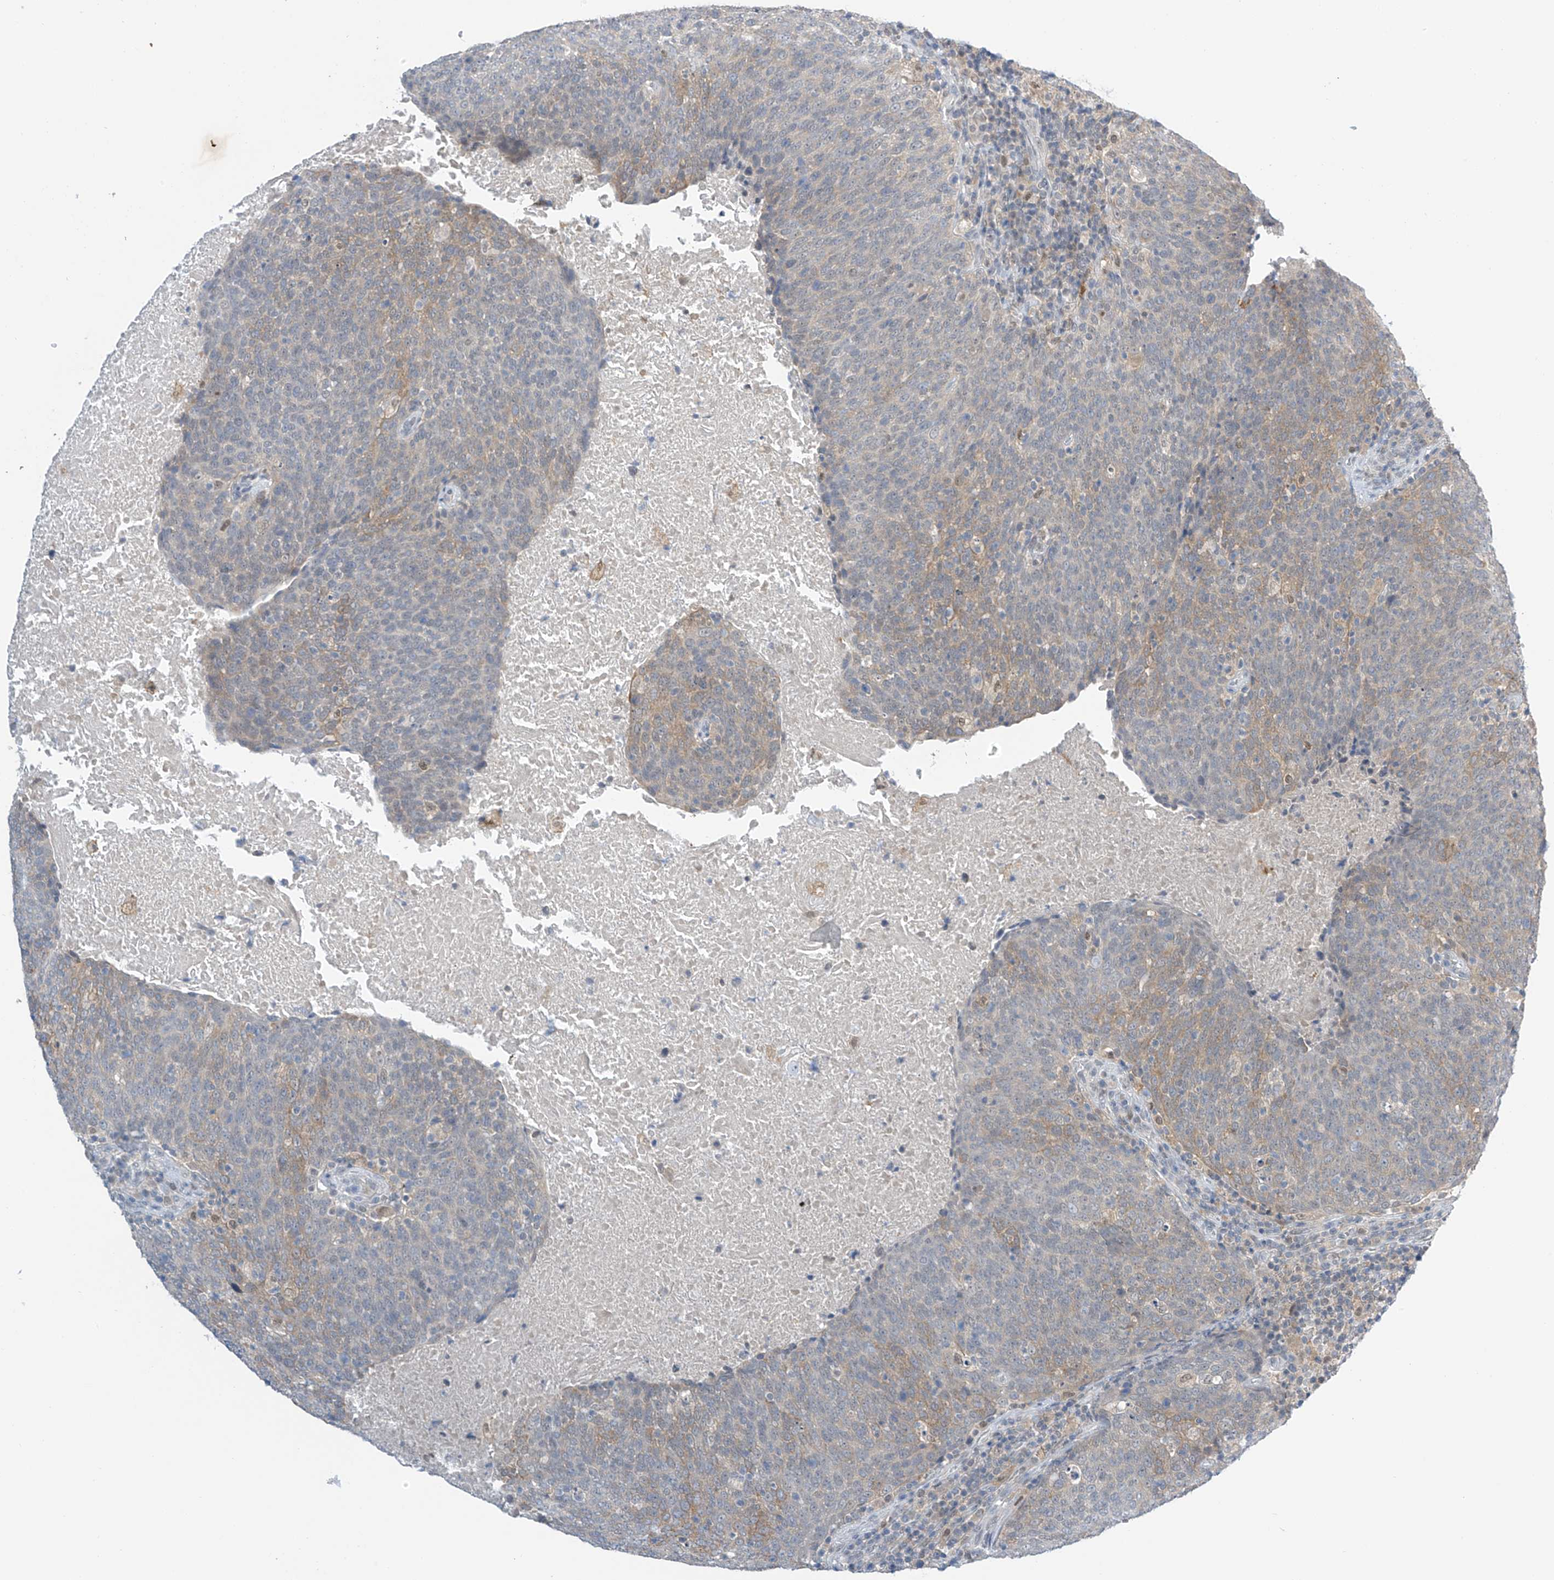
{"staining": {"intensity": "weak", "quantity": "<25%", "location": "cytoplasmic/membranous,nuclear"}, "tissue": "head and neck cancer", "cell_type": "Tumor cells", "image_type": "cancer", "snomed": [{"axis": "morphology", "description": "Squamous cell carcinoma, NOS"}, {"axis": "morphology", "description": "Squamous cell carcinoma, metastatic, NOS"}, {"axis": "topography", "description": "Lymph node"}, {"axis": "topography", "description": "Head-Neck"}], "caption": "An IHC micrograph of head and neck metastatic squamous cell carcinoma is shown. There is no staining in tumor cells of head and neck metastatic squamous cell carcinoma.", "gene": "APLF", "patient": {"sex": "male", "age": 62}}